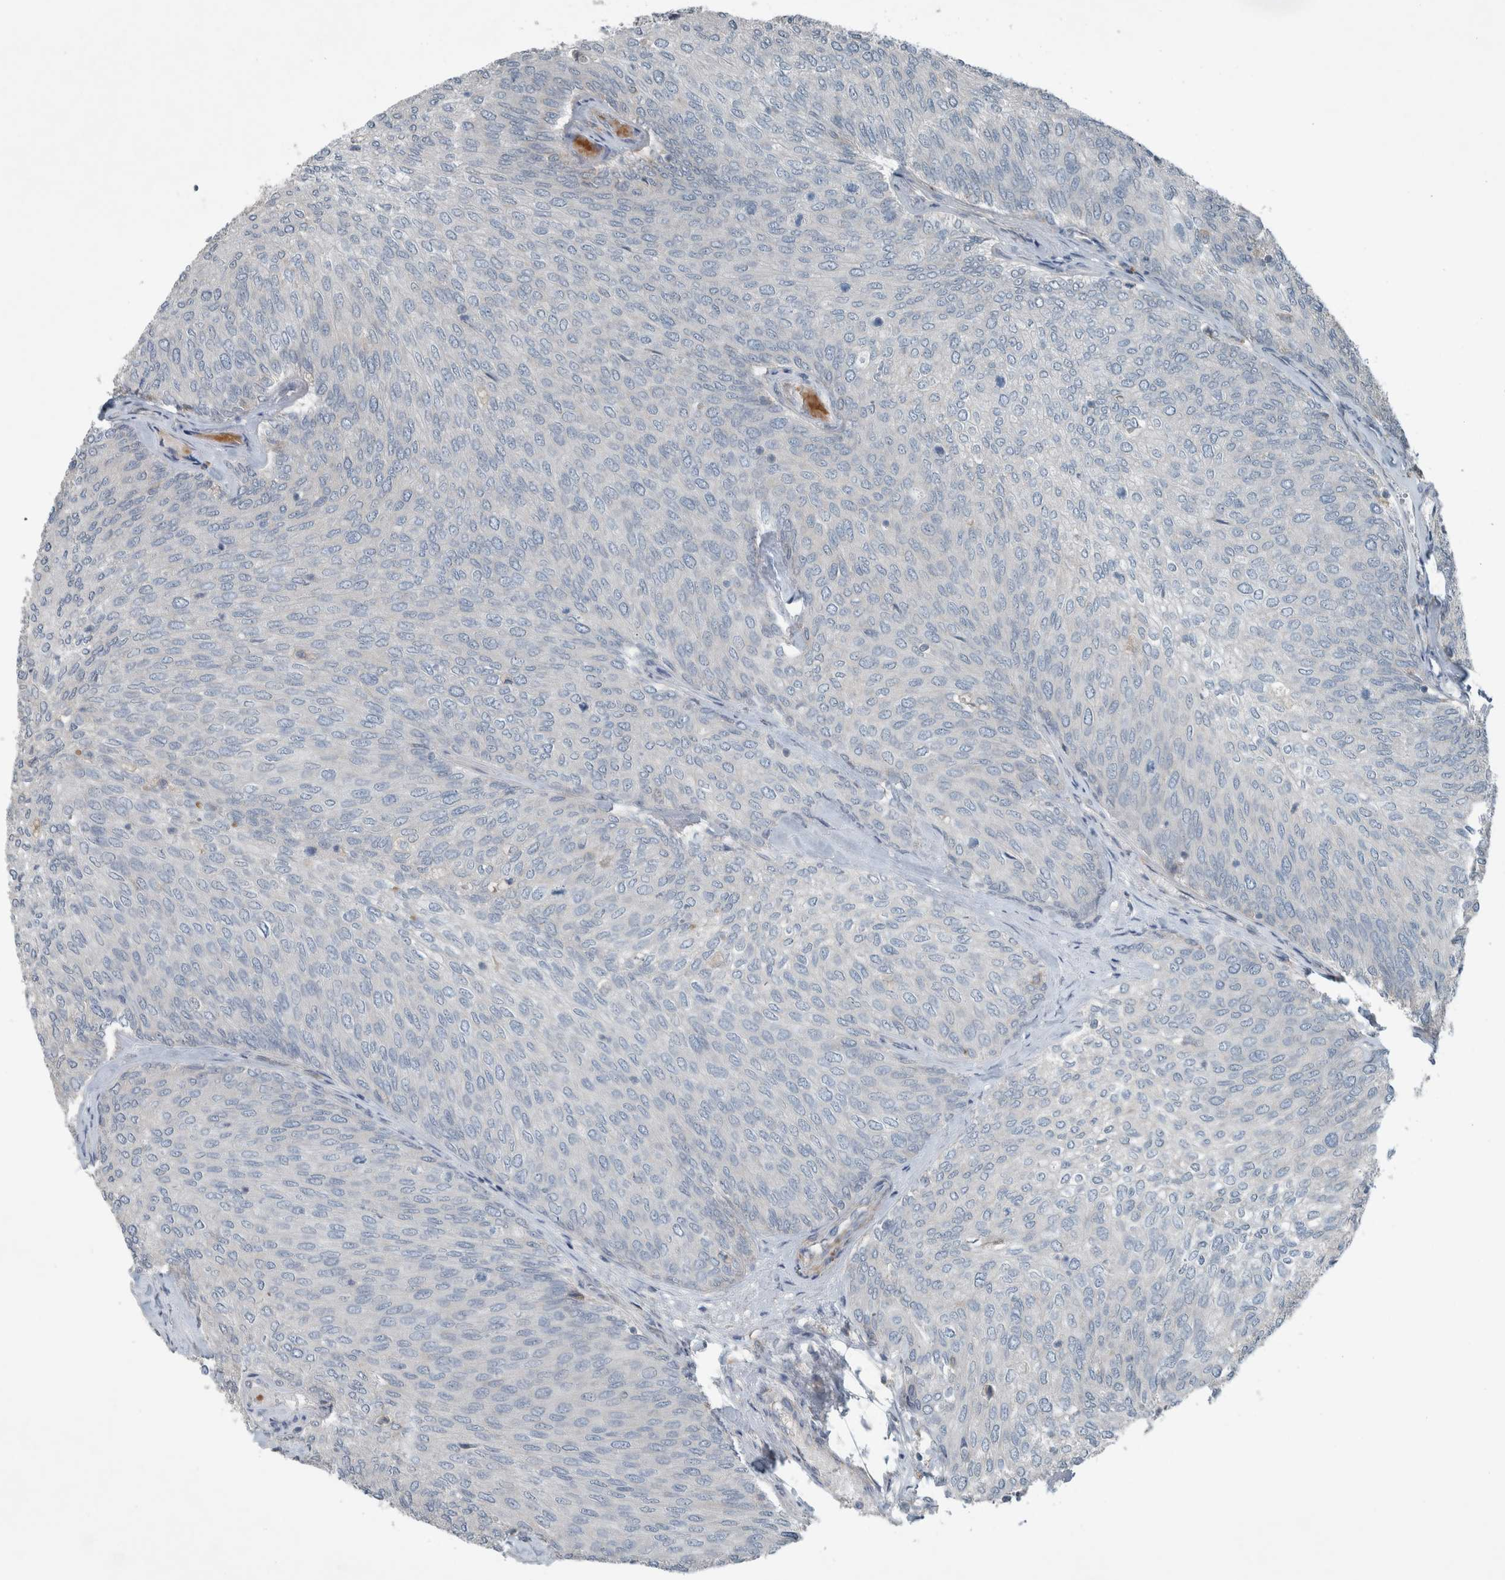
{"staining": {"intensity": "negative", "quantity": "none", "location": "none"}, "tissue": "urothelial cancer", "cell_type": "Tumor cells", "image_type": "cancer", "snomed": [{"axis": "morphology", "description": "Urothelial carcinoma, Low grade"}, {"axis": "topography", "description": "Urinary bladder"}], "caption": "Tumor cells are negative for protein expression in human low-grade urothelial carcinoma. (DAB (3,3'-diaminobenzidine) immunohistochemistry (IHC) visualized using brightfield microscopy, high magnification).", "gene": "JADE2", "patient": {"sex": "female", "age": 79}}